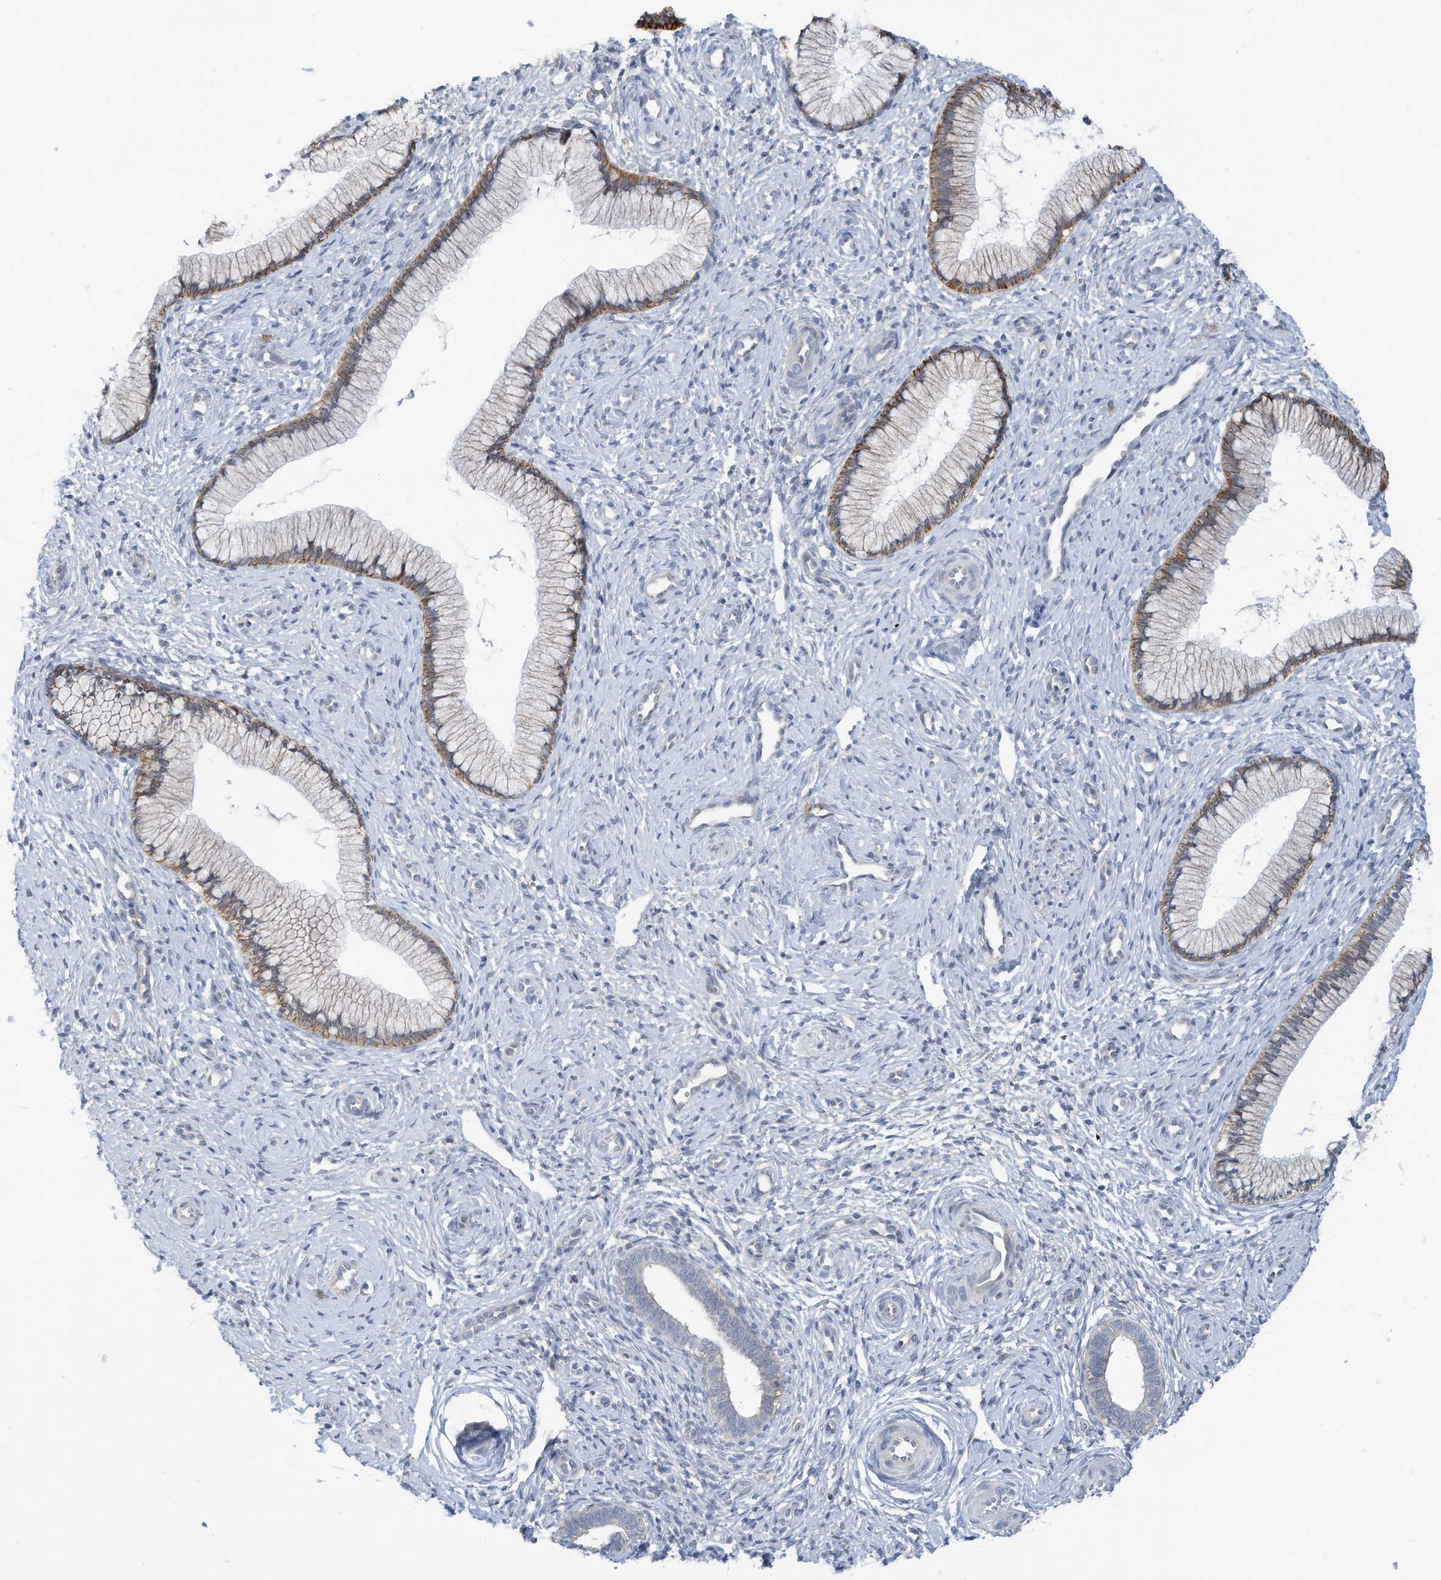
{"staining": {"intensity": "moderate", "quantity": ">75%", "location": "cytoplasmic/membranous"}, "tissue": "cervix", "cell_type": "Glandular cells", "image_type": "normal", "snomed": [{"axis": "morphology", "description": "Normal tissue, NOS"}, {"axis": "topography", "description": "Cervix"}], "caption": "This micrograph reveals IHC staining of benign cervix, with medium moderate cytoplasmic/membranous expression in approximately >75% of glandular cells.", "gene": "SLC1A5", "patient": {"sex": "female", "age": 27}}